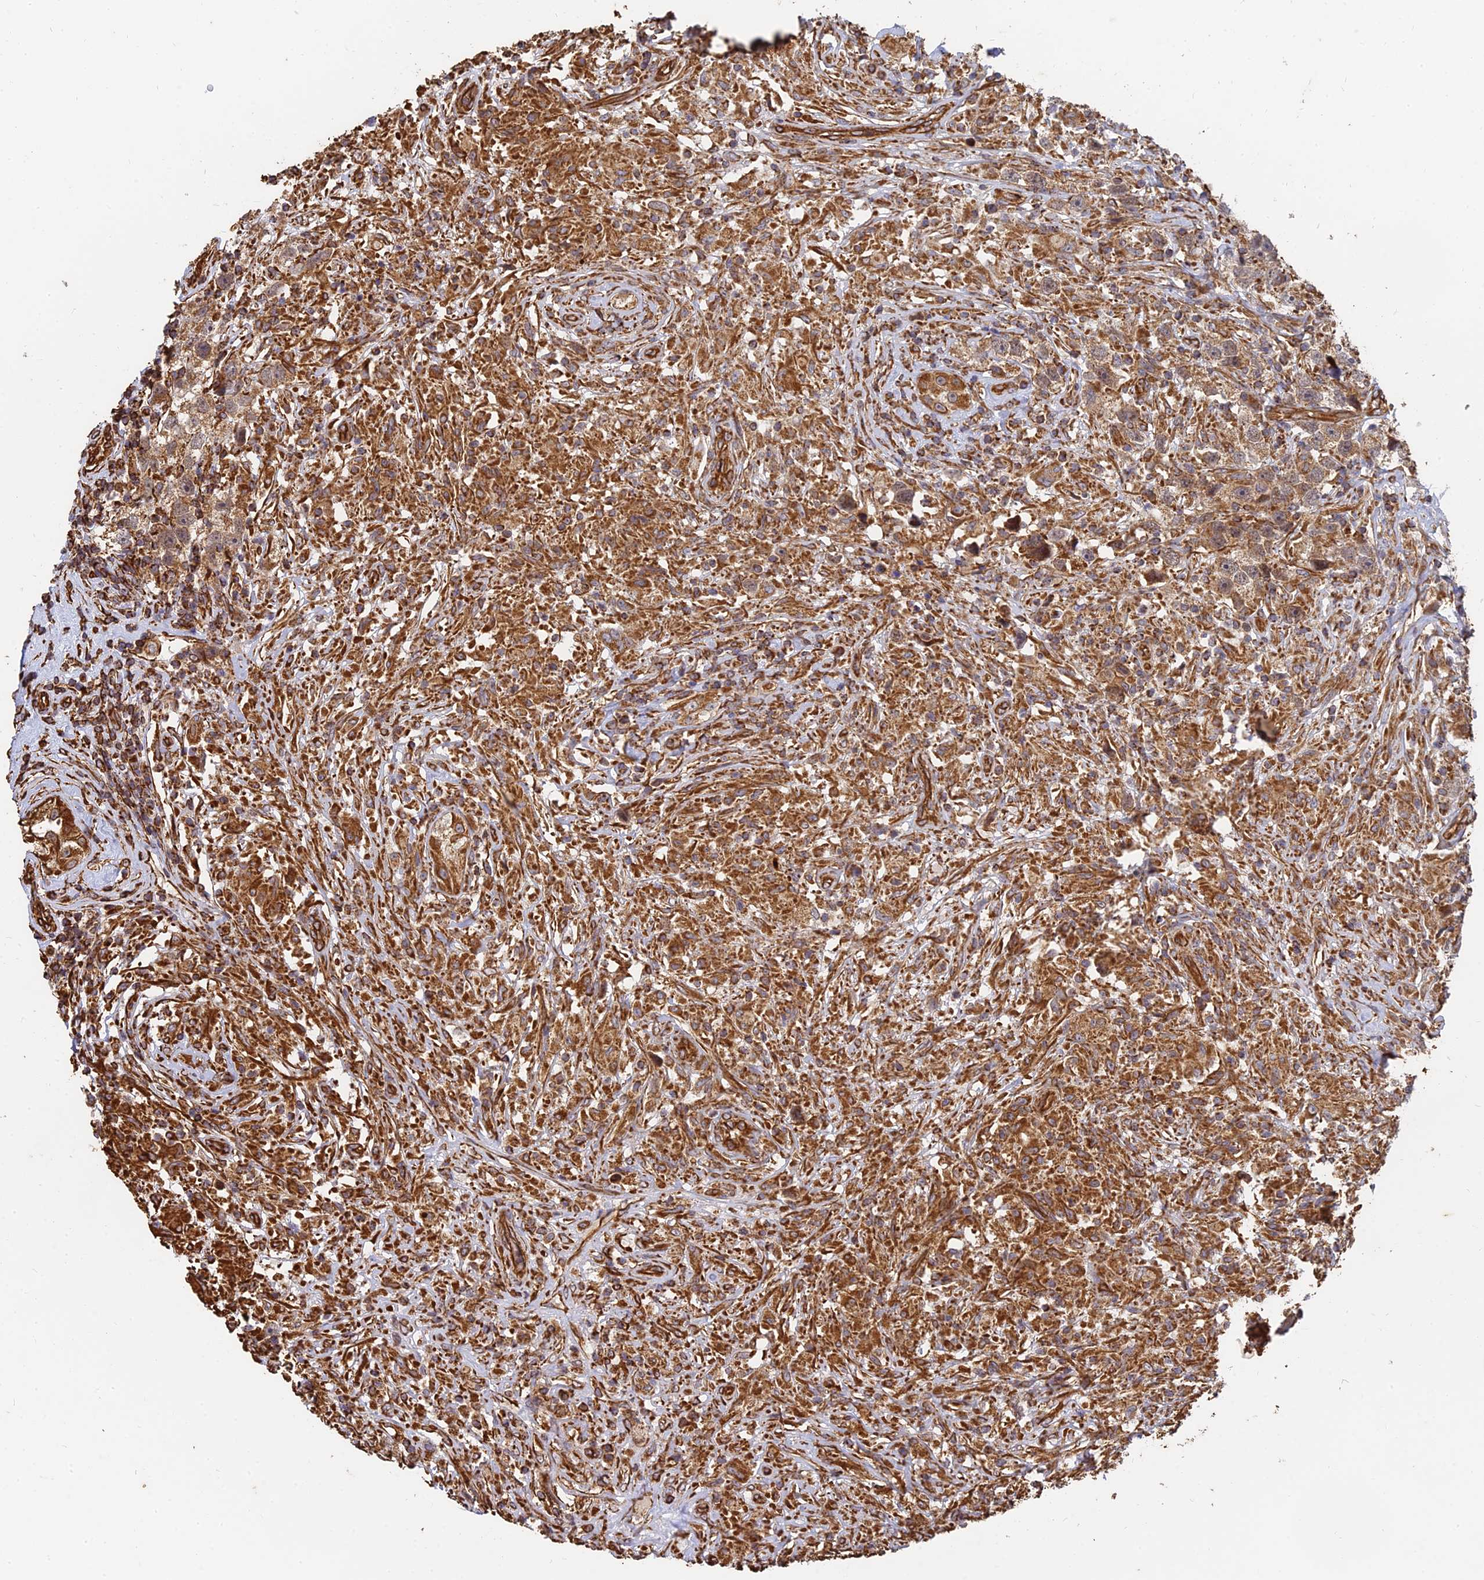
{"staining": {"intensity": "moderate", "quantity": ">75%", "location": "cytoplasmic/membranous"}, "tissue": "testis cancer", "cell_type": "Tumor cells", "image_type": "cancer", "snomed": [{"axis": "morphology", "description": "Seminoma, NOS"}, {"axis": "topography", "description": "Testis"}], "caption": "DAB (3,3'-diaminobenzidine) immunohistochemical staining of seminoma (testis) demonstrates moderate cytoplasmic/membranous protein expression in about >75% of tumor cells. Ihc stains the protein of interest in brown and the nuclei are stained blue.", "gene": "DSTYK", "patient": {"sex": "male", "age": 49}}